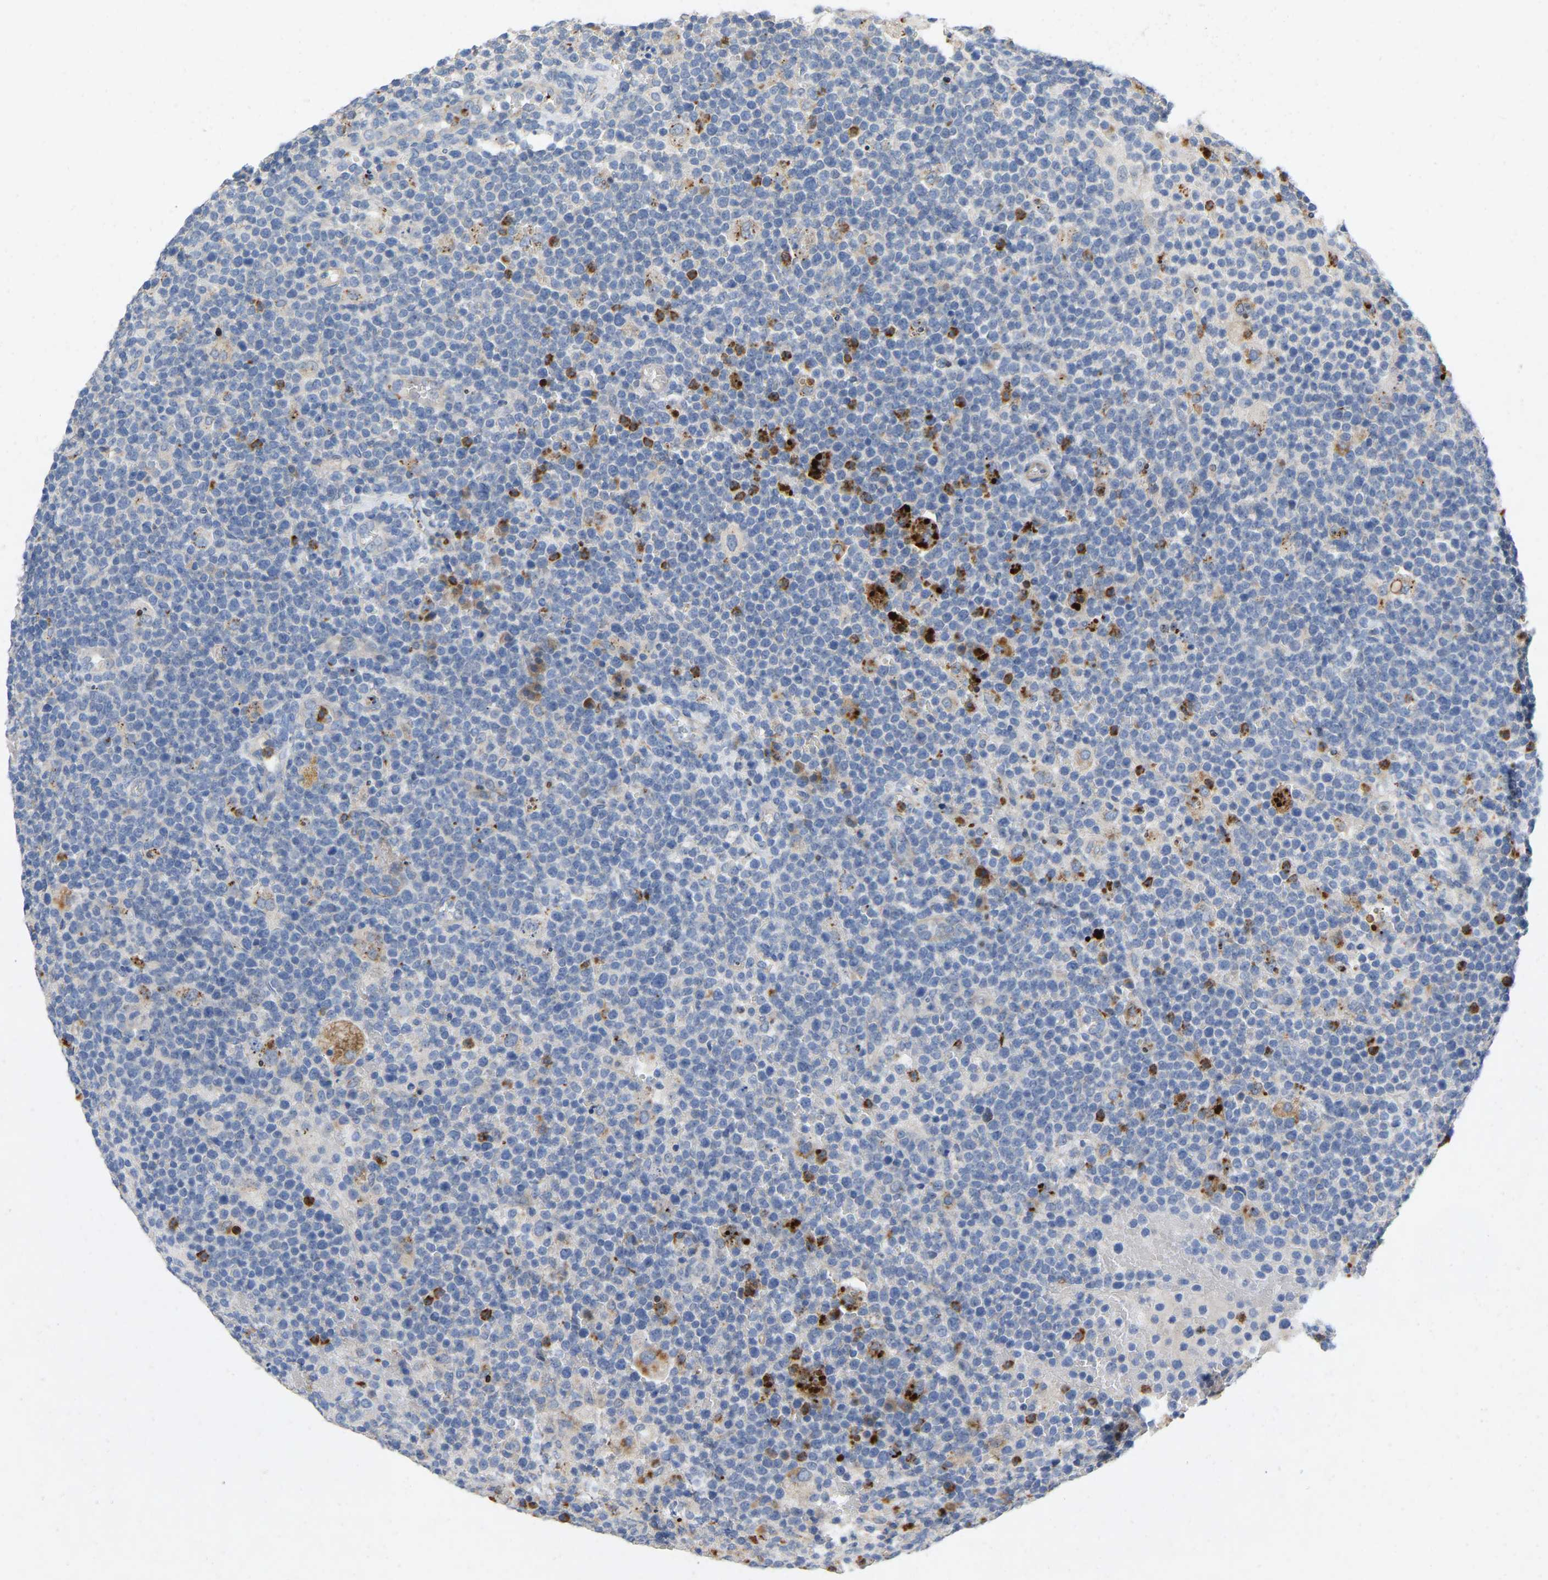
{"staining": {"intensity": "negative", "quantity": "none", "location": "none"}, "tissue": "lymphoma", "cell_type": "Tumor cells", "image_type": "cancer", "snomed": [{"axis": "morphology", "description": "Malignant lymphoma, non-Hodgkin's type, High grade"}, {"axis": "topography", "description": "Lymph node"}], "caption": "Tumor cells are negative for protein expression in human lymphoma. The staining is performed using DAB brown chromogen with nuclei counter-stained in using hematoxylin.", "gene": "RHEB", "patient": {"sex": "male", "age": 61}}